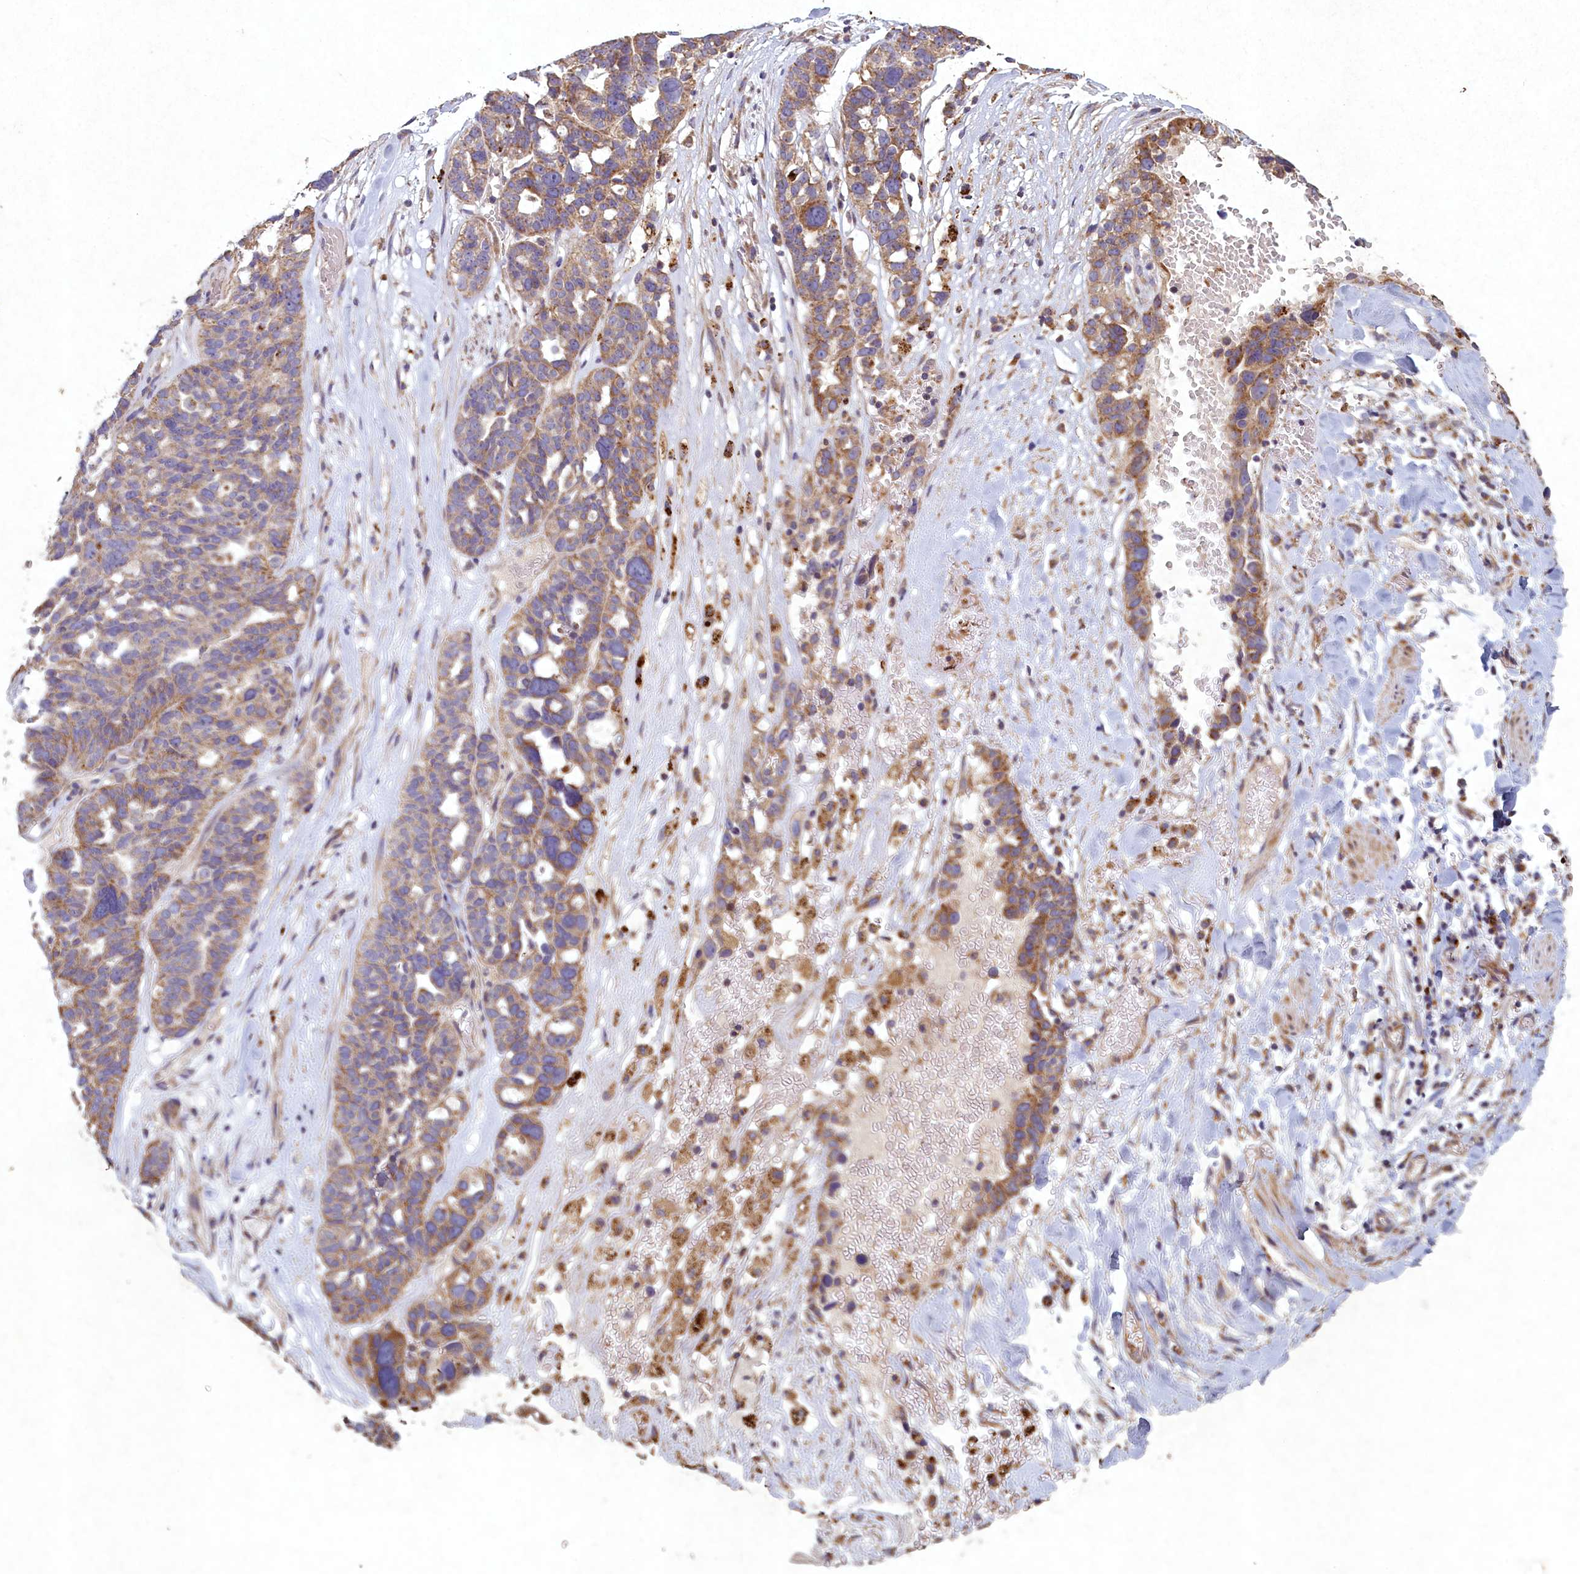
{"staining": {"intensity": "moderate", "quantity": "<25%", "location": "cytoplasmic/membranous"}, "tissue": "ovarian cancer", "cell_type": "Tumor cells", "image_type": "cancer", "snomed": [{"axis": "morphology", "description": "Cystadenocarcinoma, serous, NOS"}, {"axis": "topography", "description": "Ovary"}], "caption": "This micrograph shows immunohistochemistry staining of ovarian cancer, with low moderate cytoplasmic/membranous expression in approximately <25% of tumor cells.", "gene": "CIAO2B", "patient": {"sex": "female", "age": 59}}